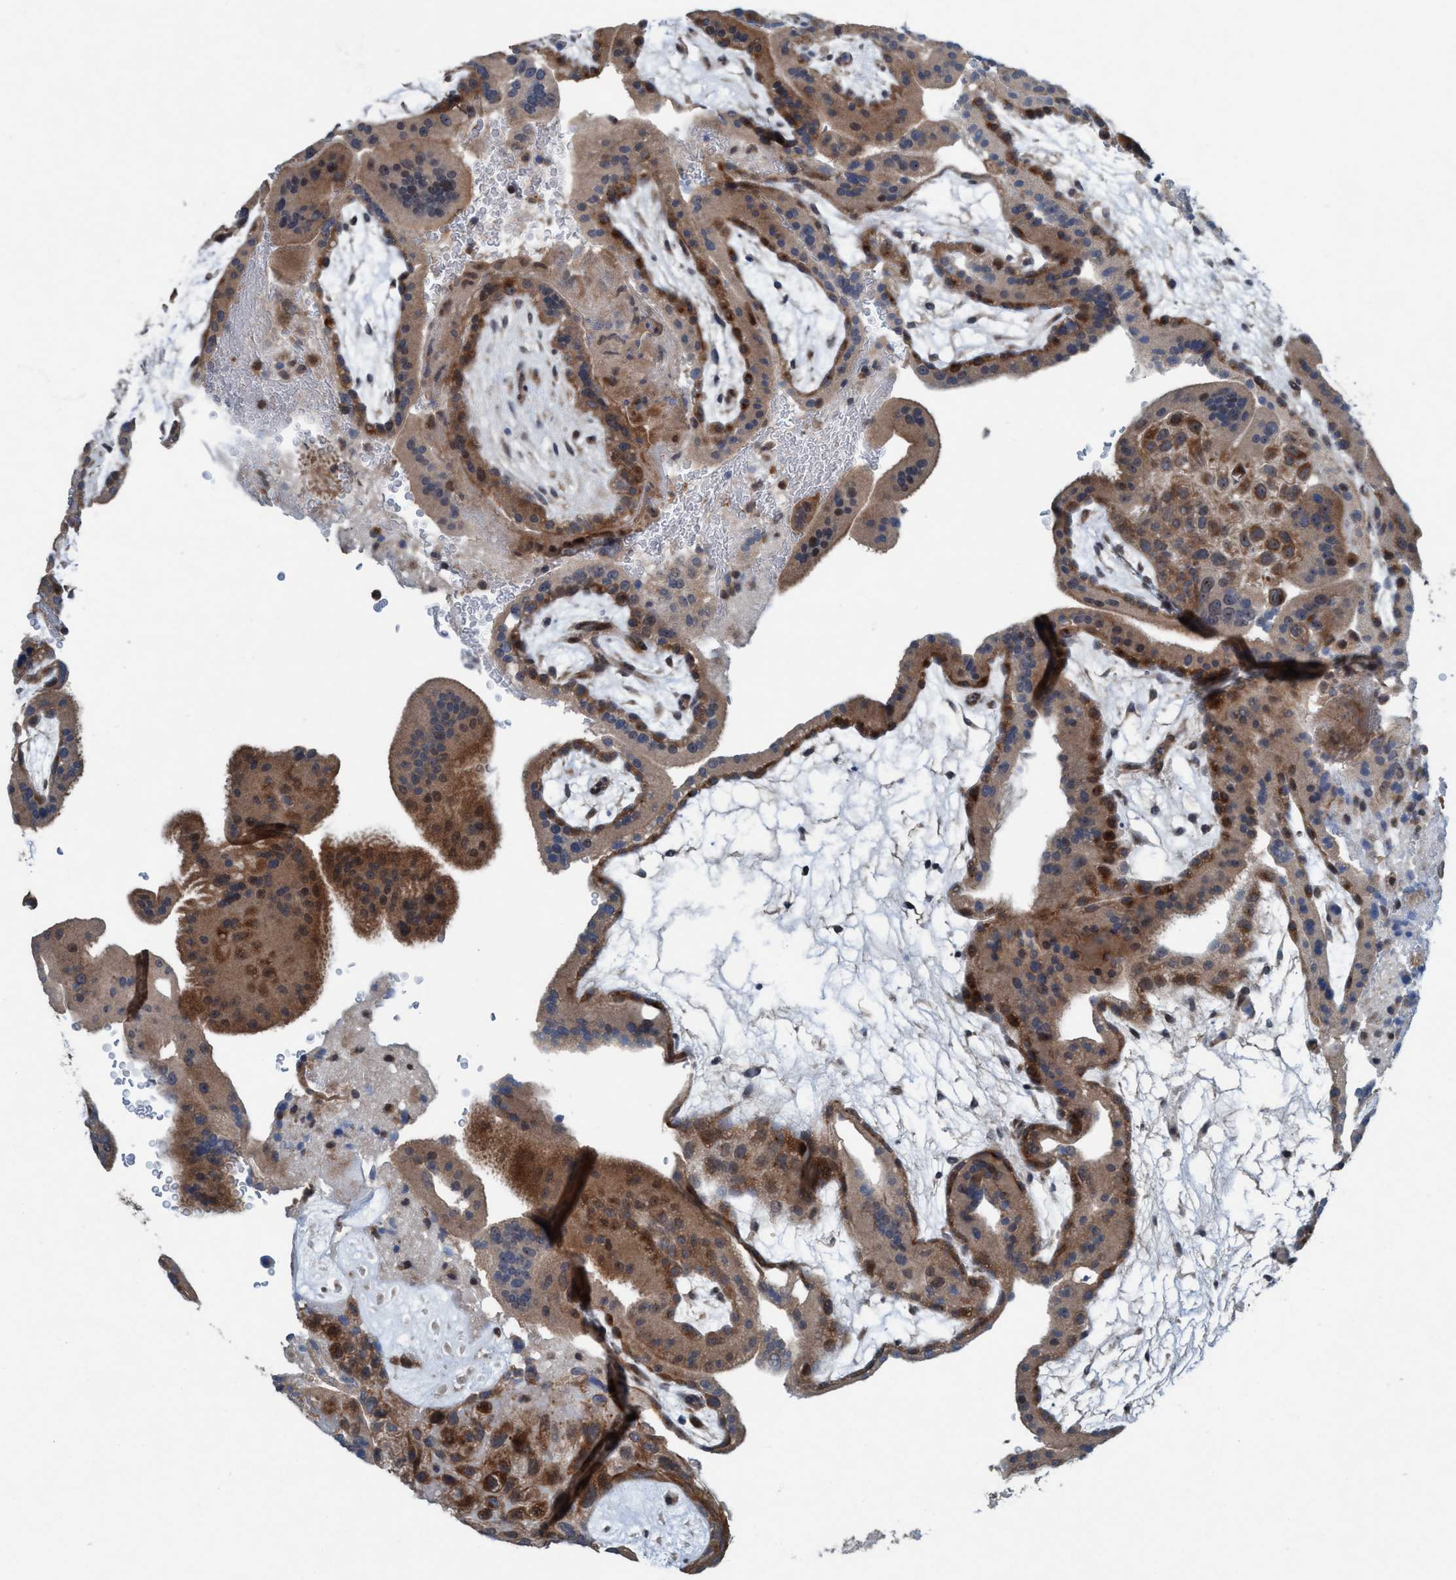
{"staining": {"intensity": "moderate", "quantity": ">75%", "location": "cytoplasmic/membranous"}, "tissue": "placenta", "cell_type": "Decidual cells", "image_type": "normal", "snomed": [{"axis": "morphology", "description": "Normal tissue, NOS"}, {"axis": "topography", "description": "Placenta"}], "caption": "Placenta stained with DAB (3,3'-diaminobenzidine) immunohistochemistry (IHC) exhibits medium levels of moderate cytoplasmic/membranous positivity in approximately >75% of decidual cells.", "gene": "NISCH", "patient": {"sex": "female", "age": 19}}